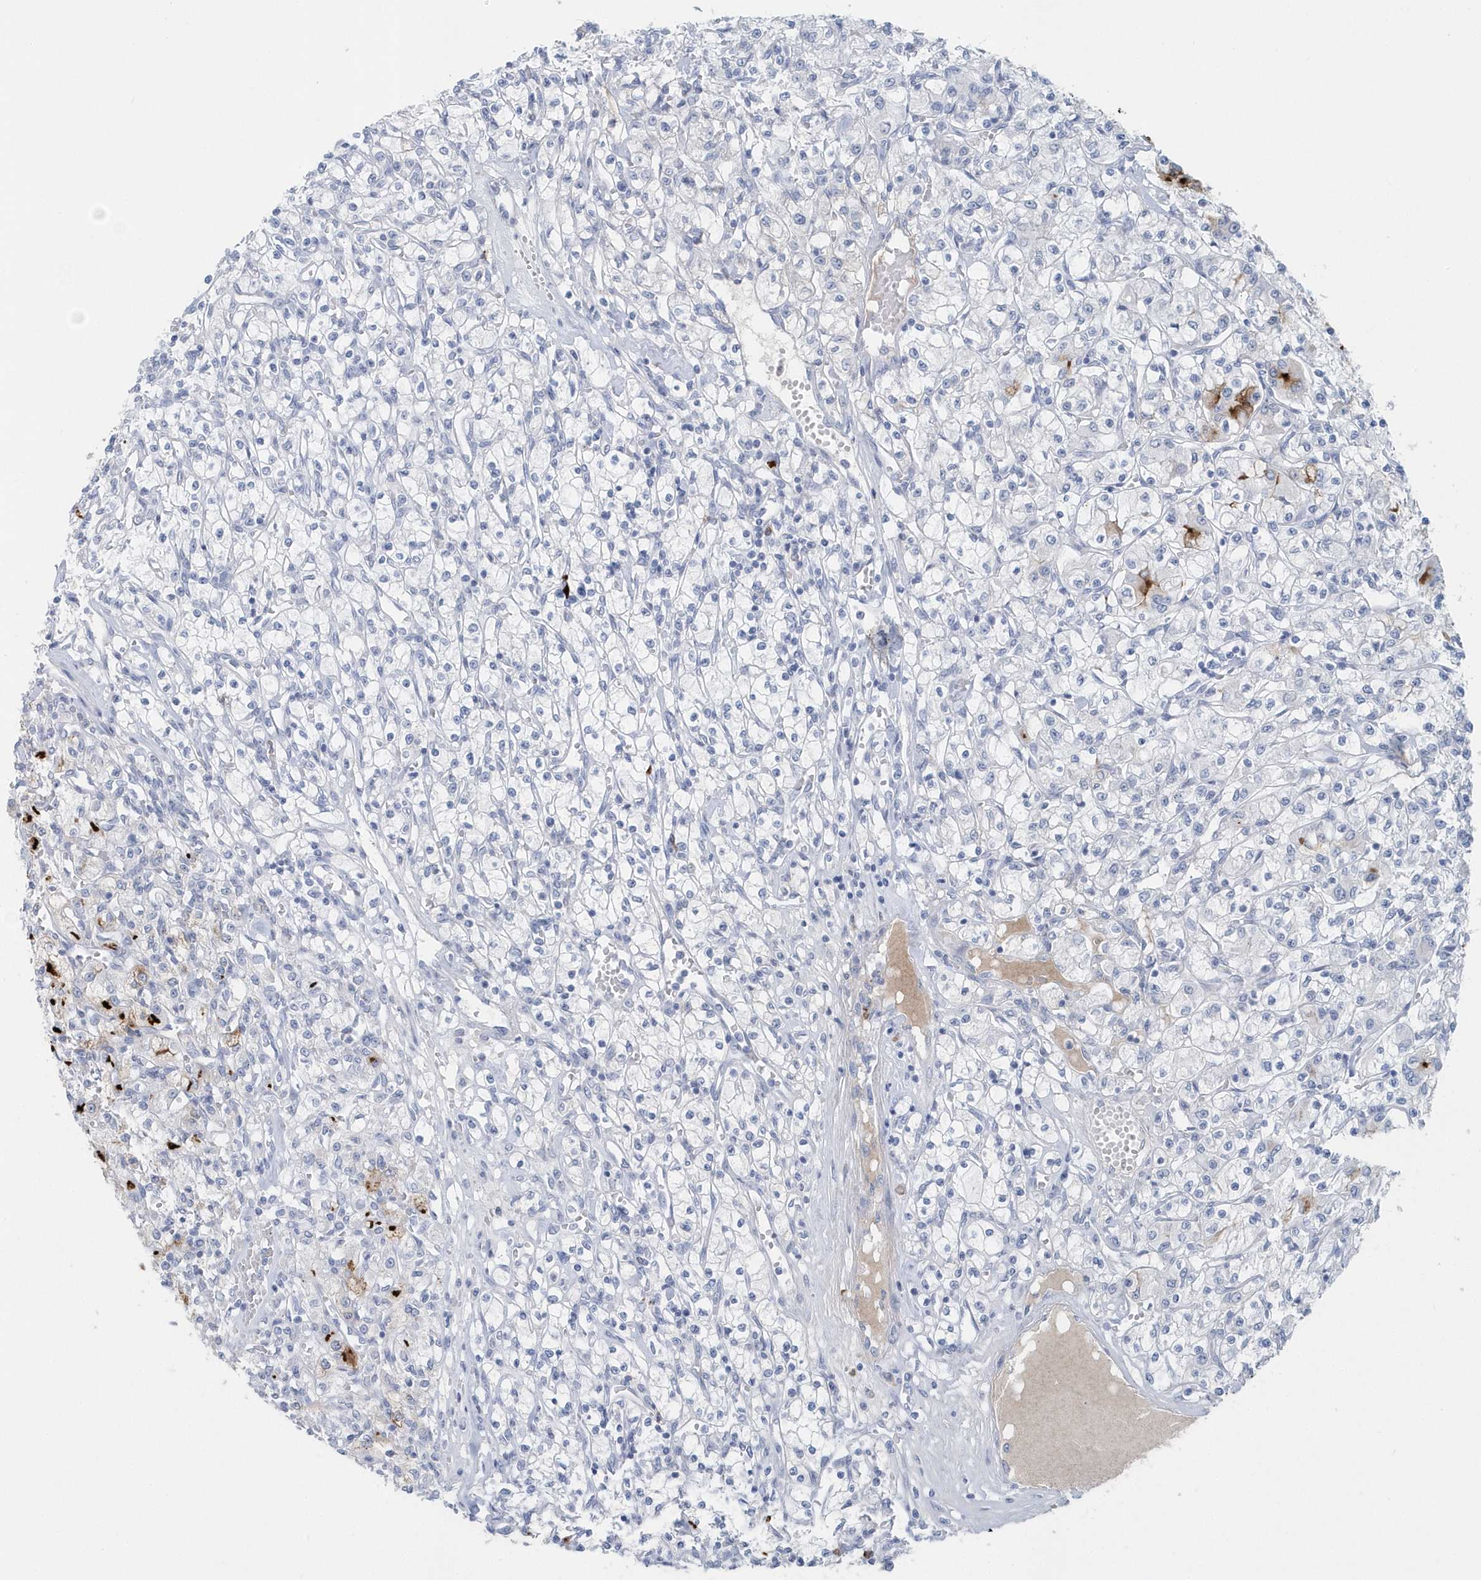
{"staining": {"intensity": "negative", "quantity": "none", "location": "none"}, "tissue": "renal cancer", "cell_type": "Tumor cells", "image_type": "cancer", "snomed": [{"axis": "morphology", "description": "Adenocarcinoma, NOS"}, {"axis": "topography", "description": "Kidney"}], "caption": "DAB immunohistochemical staining of renal cancer shows no significant staining in tumor cells. Nuclei are stained in blue.", "gene": "JCHAIN", "patient": {"sex": "female", "age": 59}}